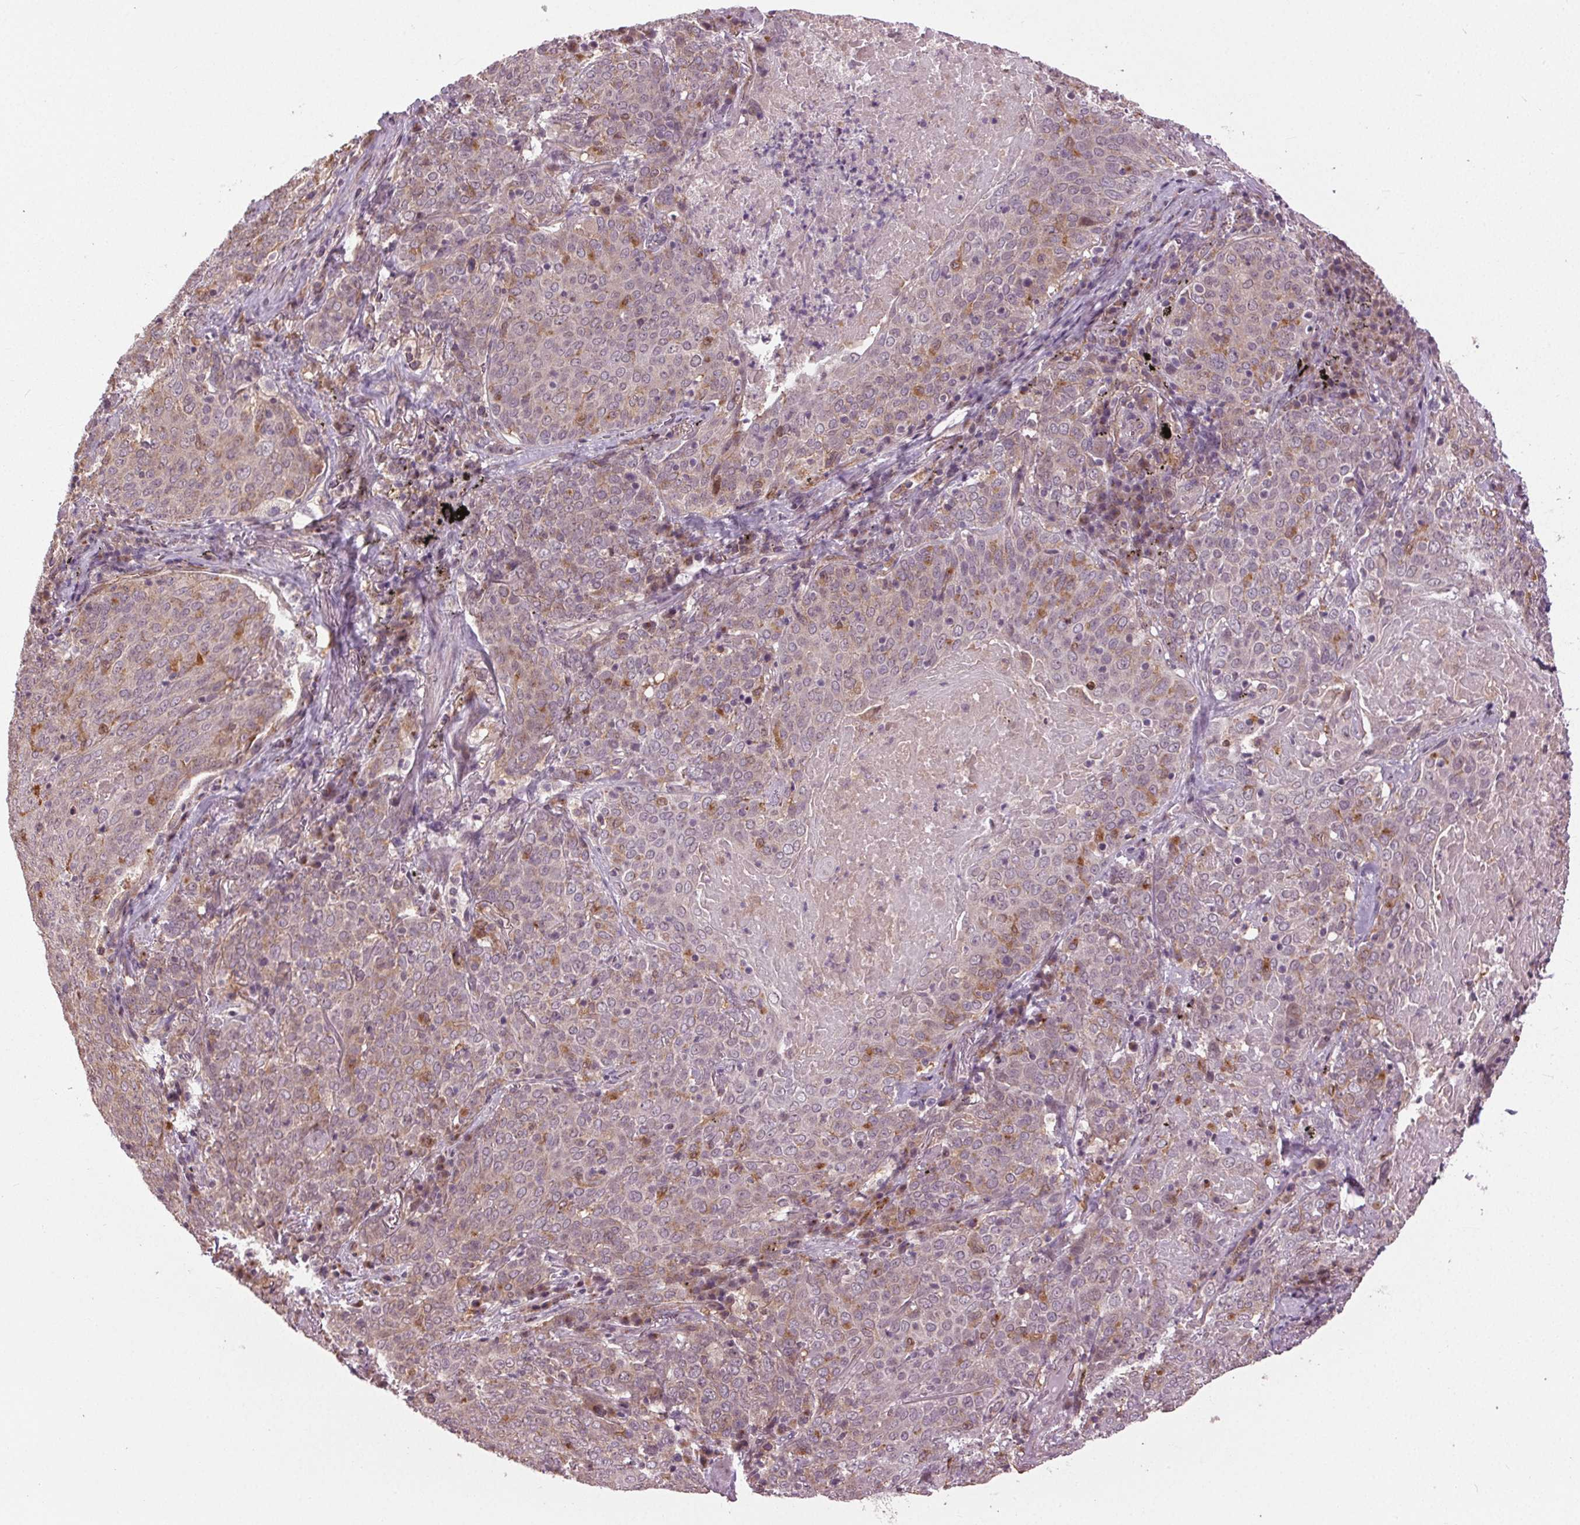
{"staining": {"intensity": "negative", "quantity": "none", "location": "none"}, "tissue": "lung cancer", "cell_type": "Tumor cells", "image_type": "cancer", "snomed": [{"axis": "morphology", "description": "Squamous cell carcinoma, NOS"}, {"axis": "topography", "description": "Lung"}], "caption": "IHC histopathology image of human squamous cell carcinoma (lung) stained for a protein (brown), which shows no expression in tumor cells. Brightfield microscopy of immunohistochemistry (IHC) stained with DAB (3,3'-diaminobenzidine) (brown) and hematoxylin (blue), captured at high magnification.", "gene": "BSDC1", "patient": {"sex": "male", "age": 82}}